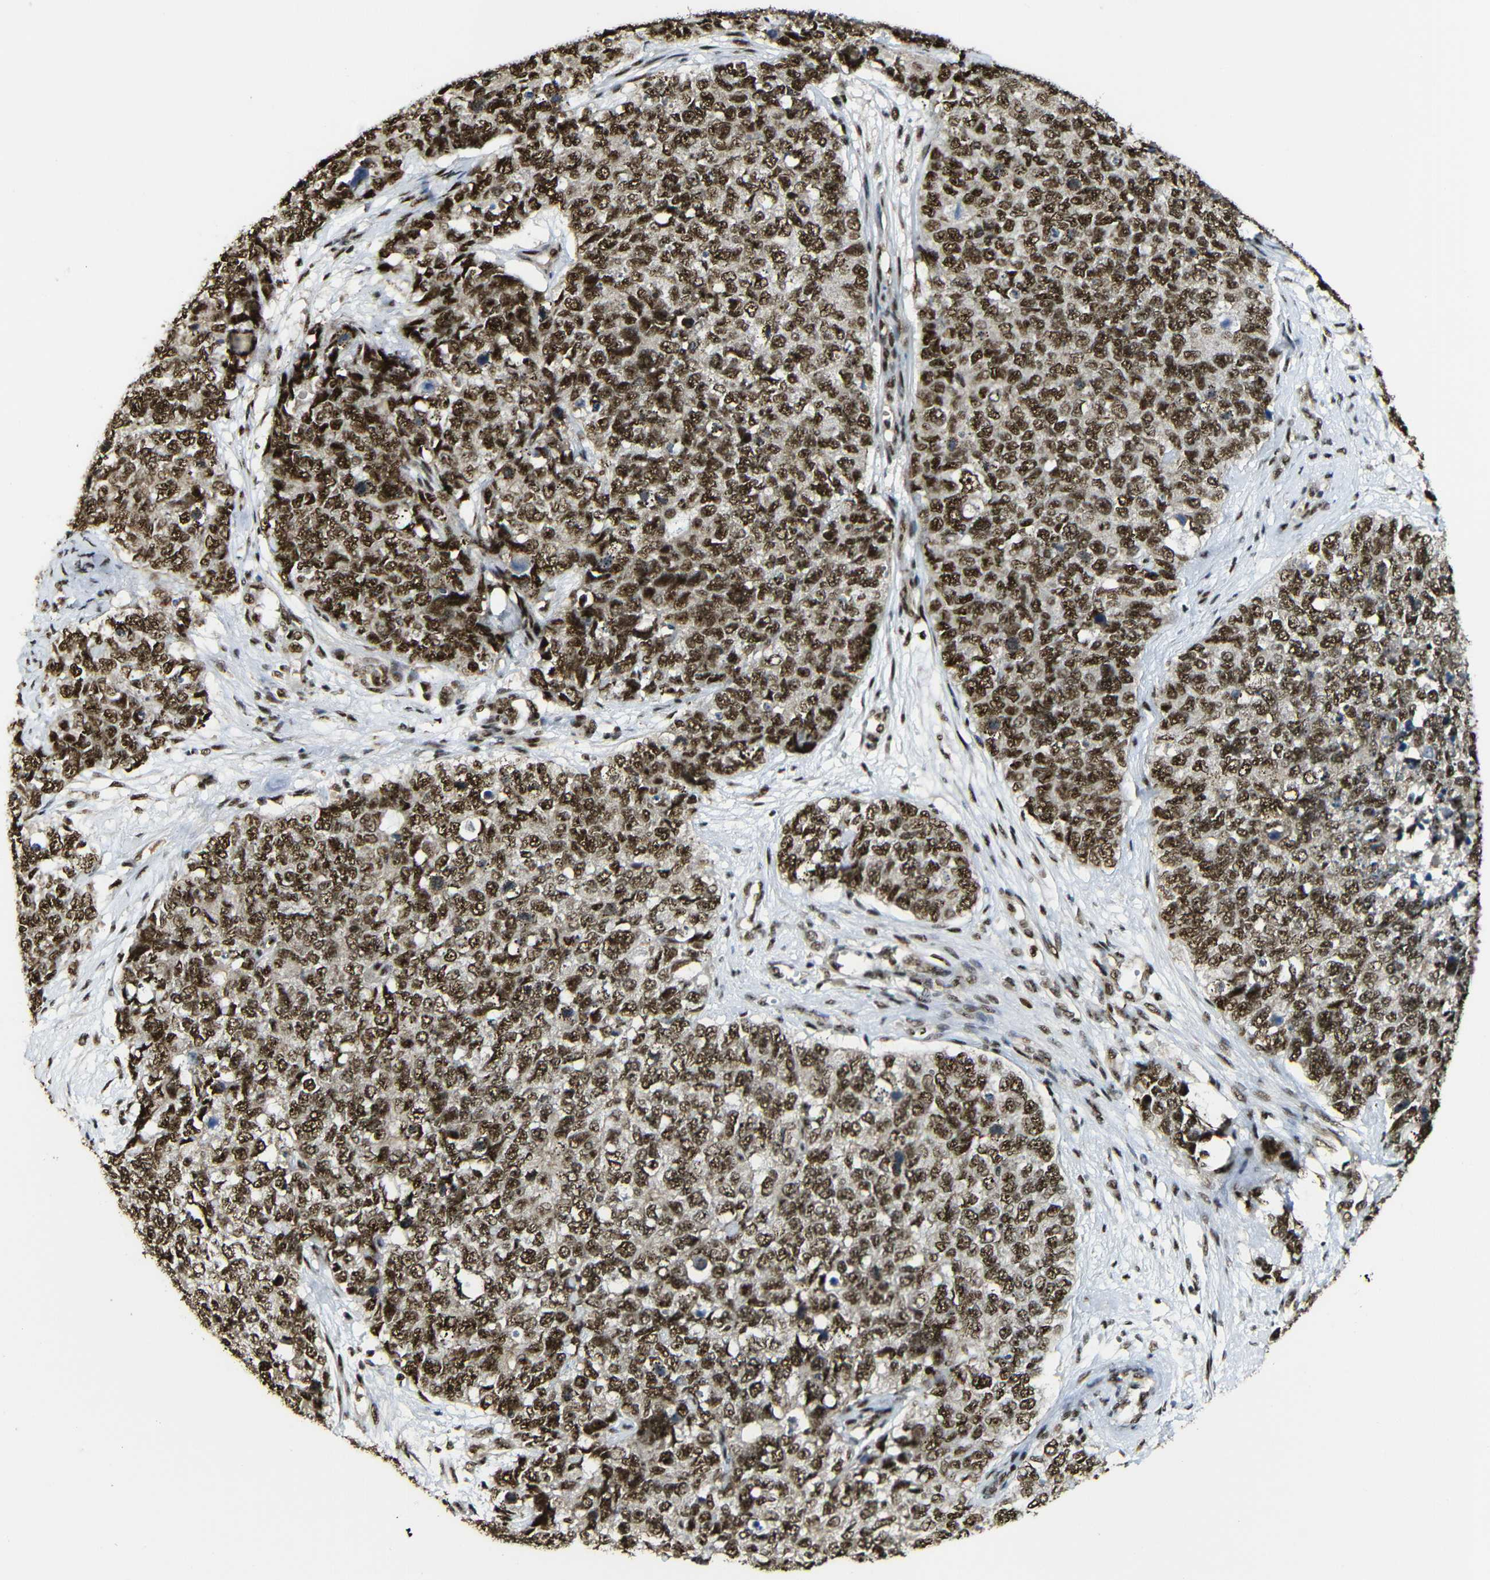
{"staining": {"intensity": "moderate", "quantity": ">75%", "location": "cytoplasmic/membranous,nuclear"}, "tissue": "cervical cancer", "cell_type": "Tumor cells", "image_type": "cancer", "snomed": [{"axis": "morphology", "description": "Squamous cell carcinoma, NOS"}, {"axis": "topography", "description": "Cervix"}], "caption": "Cervical squamous cell carcinoma stained with IHC demonstrates moderate cytoplasmic/membranous and nuclear staining in approximately >75% of tumor cells. The staining was performed using DAB to visualize the protein expression in brown, while the nuclei were stained in blue with hematoxylin (Magnification: 20x).", "gene": "TCF7L2", "patient": {"sex": "female", "age": 63}}